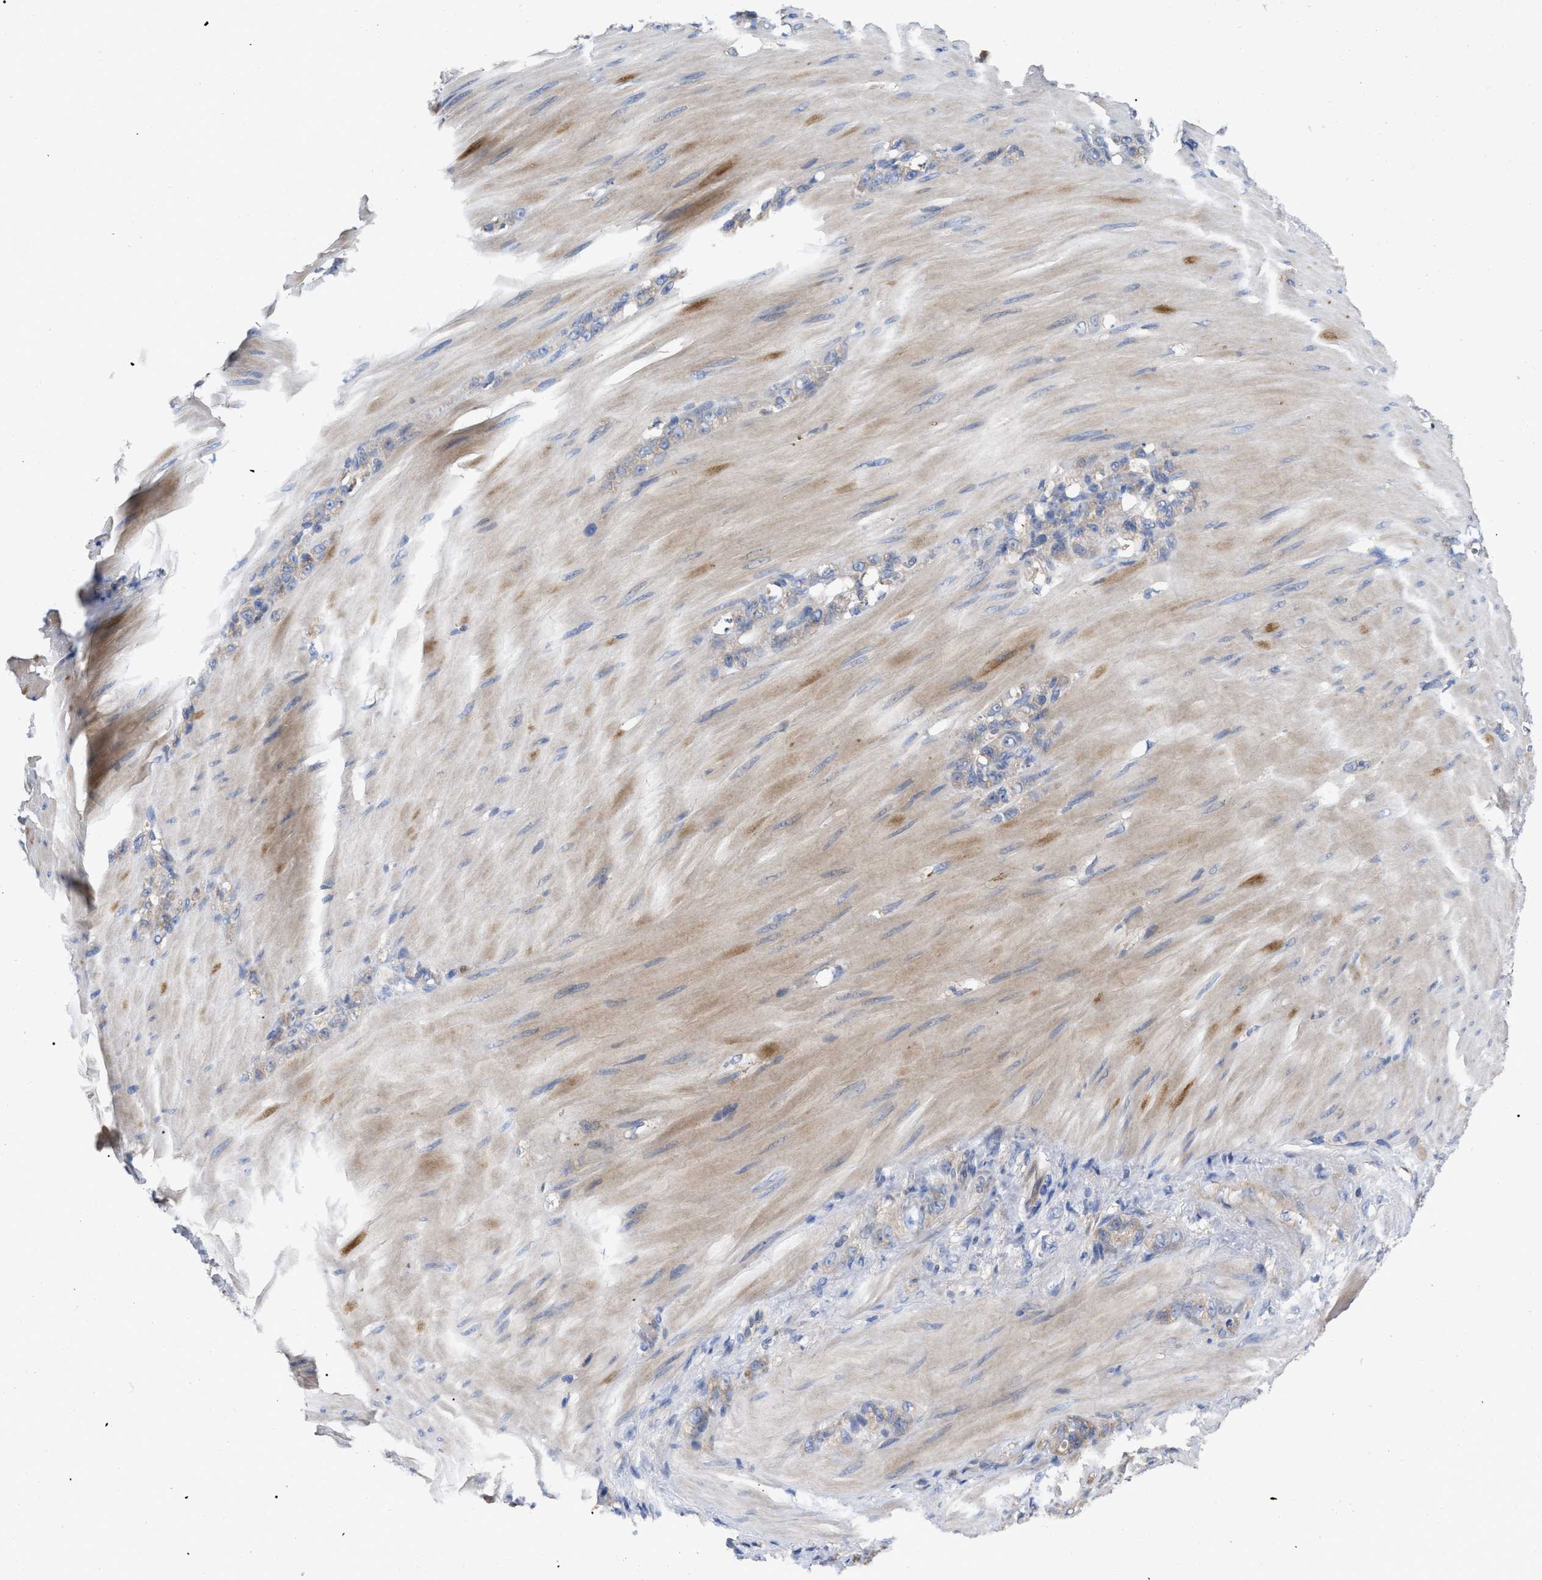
{"staining": {"intensity": "negative", "quantity": "none", "location": "none"}, "tissue": "stomach cancer", "cell_type": "Tumor cells", "image_type": "cancer", "snomed": [{"axis": "morphology", "description": "Normal tissue, NOS"}, {"axis": "morphology", "description": "Adenocarcinoma, NOS"}, {"axis": "topography", "description": "Stomach"}], "caption": "A high-resolution image shows immunohistochemistry (IHC) staining of stomach cancer, which shows no significant positivity in tumor cells.", "gene": "RAP1GDS1", "patient": {"sex": "male", "age": 82}}